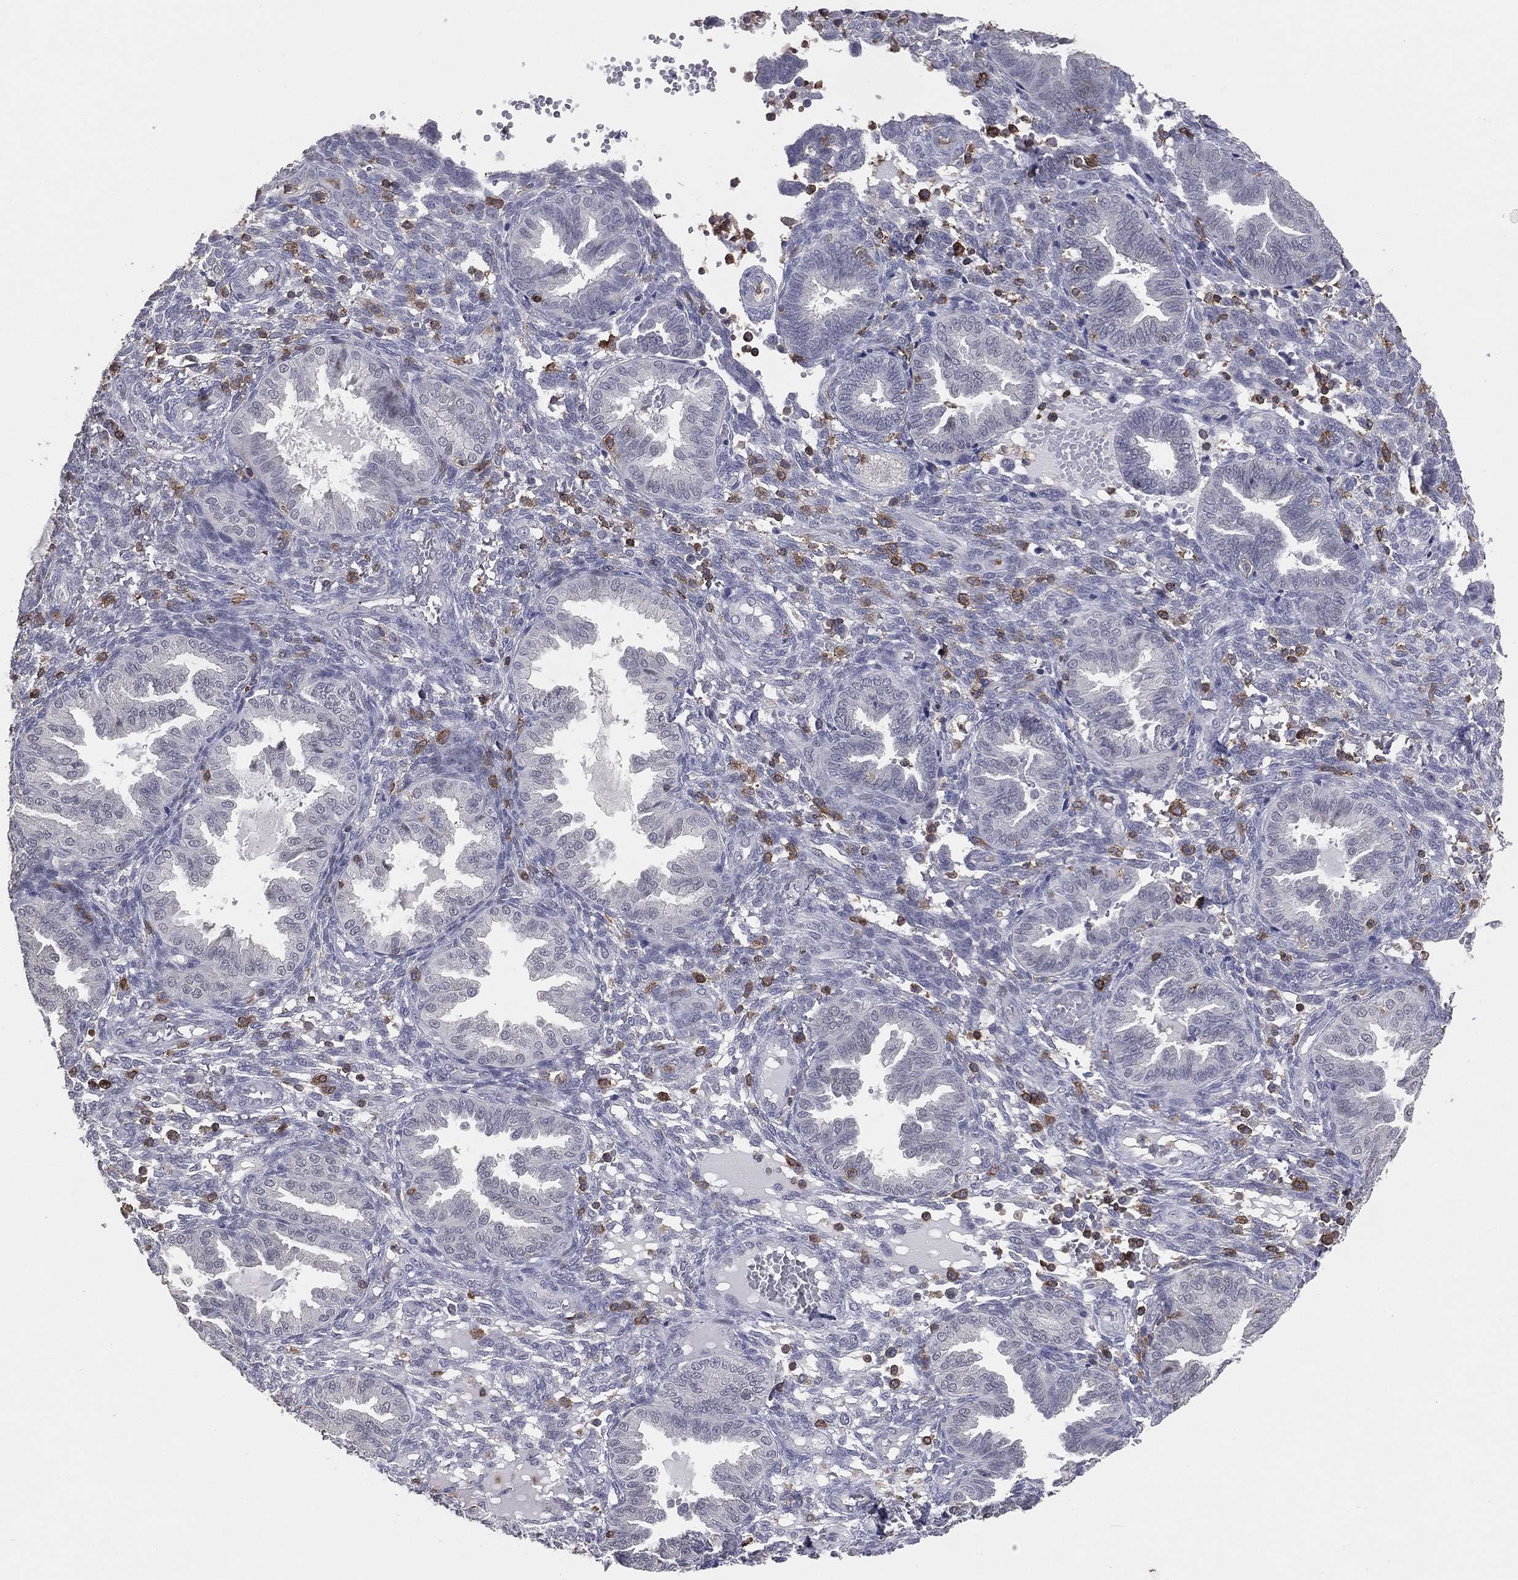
{"staining": {"intensity": "negative", "quantity": "none", "location": "none"}, "tissue": "endometrium", "cell_type": "Cells in endometrial stroma", "image_type": "normal", "snomed": [{"axis": "morphology", "description": "Normal tissue, NOS"}, {"axis": "topography", "description": "Endometrium"}], "caption": "Immunohistochemical staining of normal human endometrium reveals no significant positivity in cells in endometrial stroma. (DAB immunohistochemistry (IHC), high magnification).", "gene": "PSTPIP1", "patient": {"sex": "female", "age": 42}}